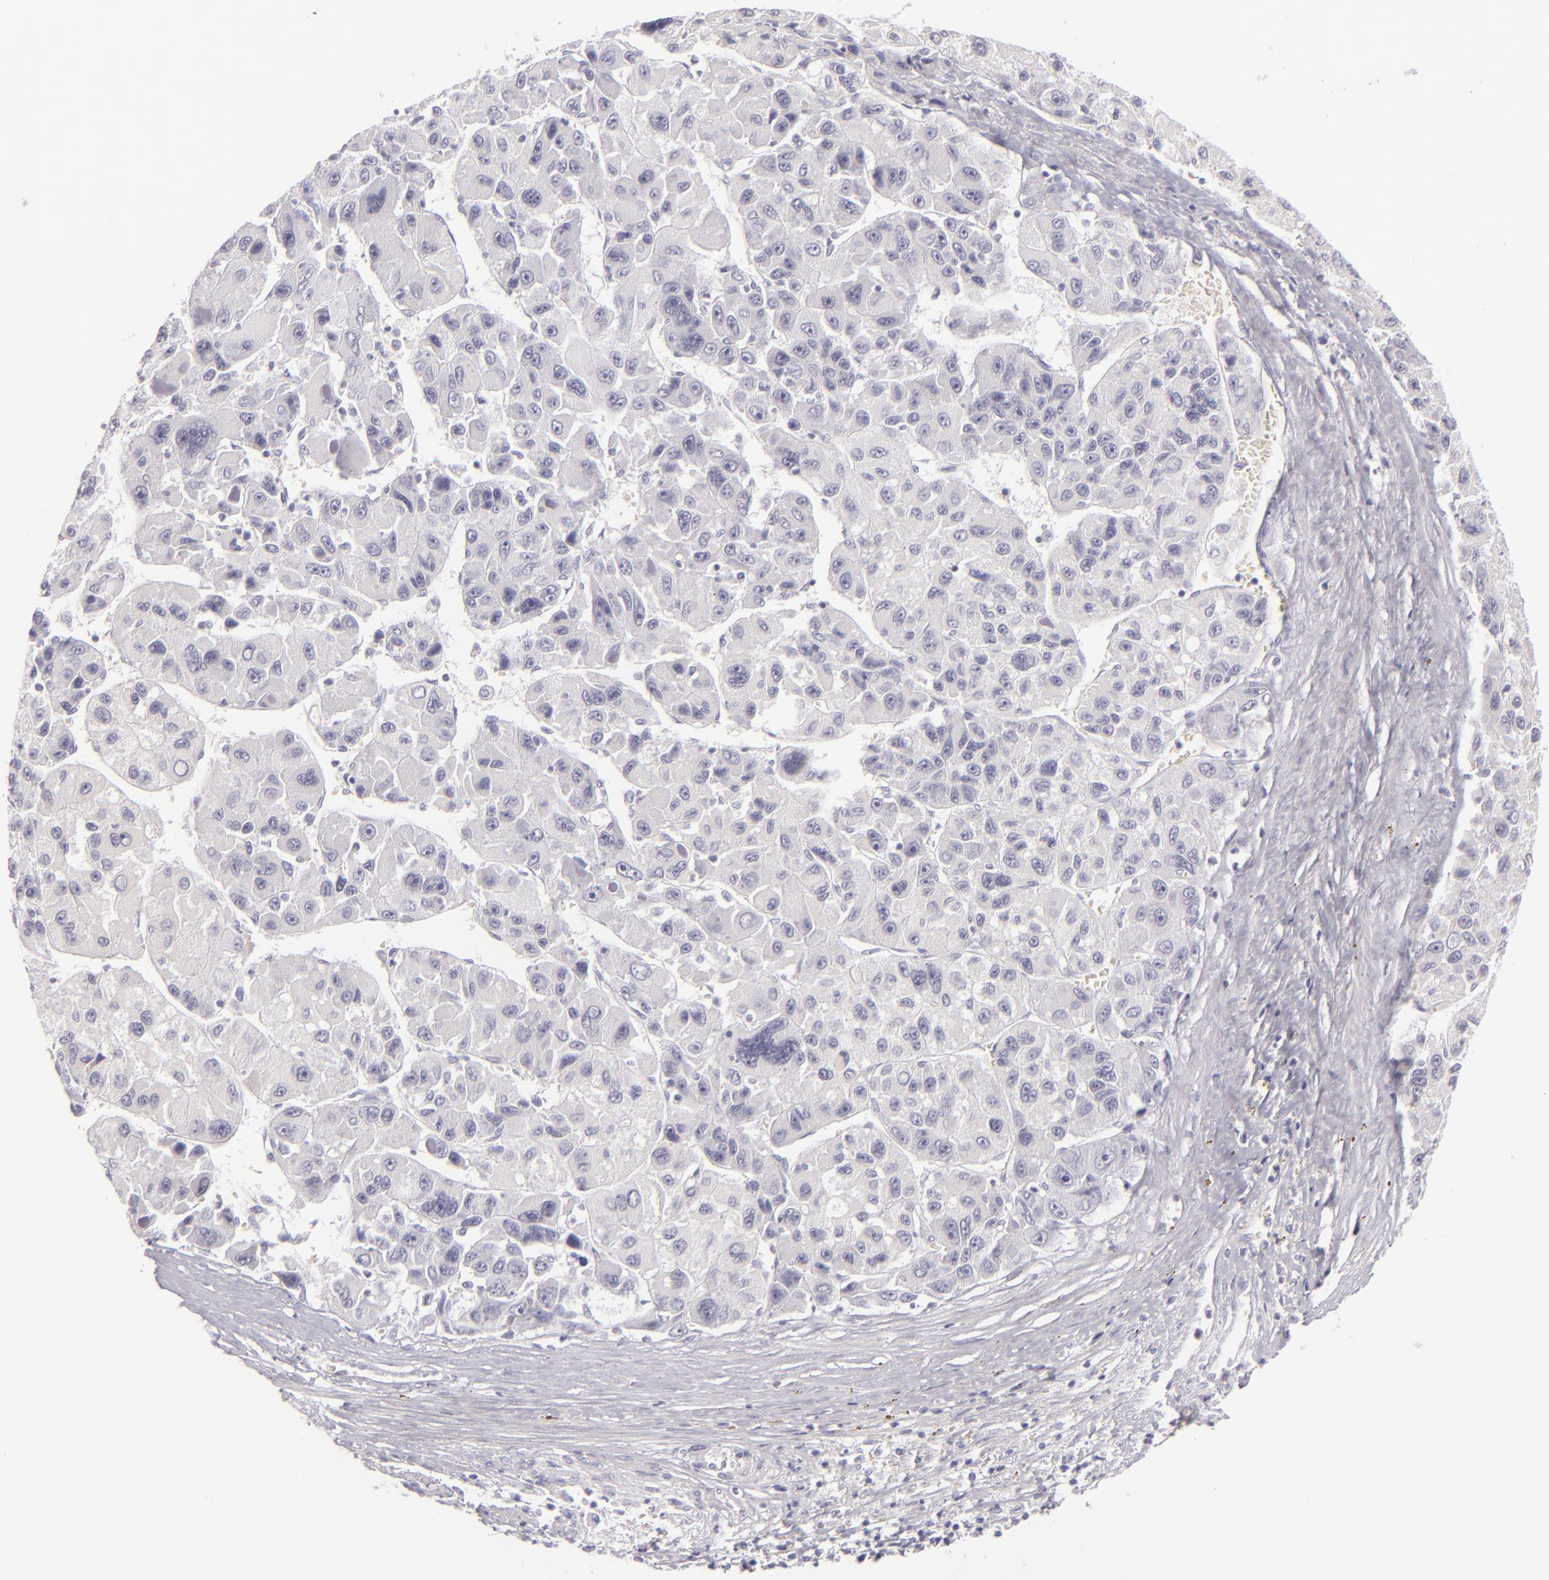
{"staining": {"intensity": "negative", "quantity": "none", "location": "none"}, "tissue": "liver cancer", "cell_type": "Tumor cells", "image_type": "cancer", "snomed": [{"axis": "morphology", "description": "Carcinoma, Hepatocellular, NOS"}, {"axis": "topography", "description": "Liver"}], "caption": "Immunohistochemistry (IHC) photomicrograph of neoplastic tissue: hepatocellular carcinoma (liver) stained with DAB (3,3'-diaminobenzidine) exhibits no significant protein positivity in tumor cells.", "gene": "CDX2", "patient": {"sex": "male", "age": 64}}